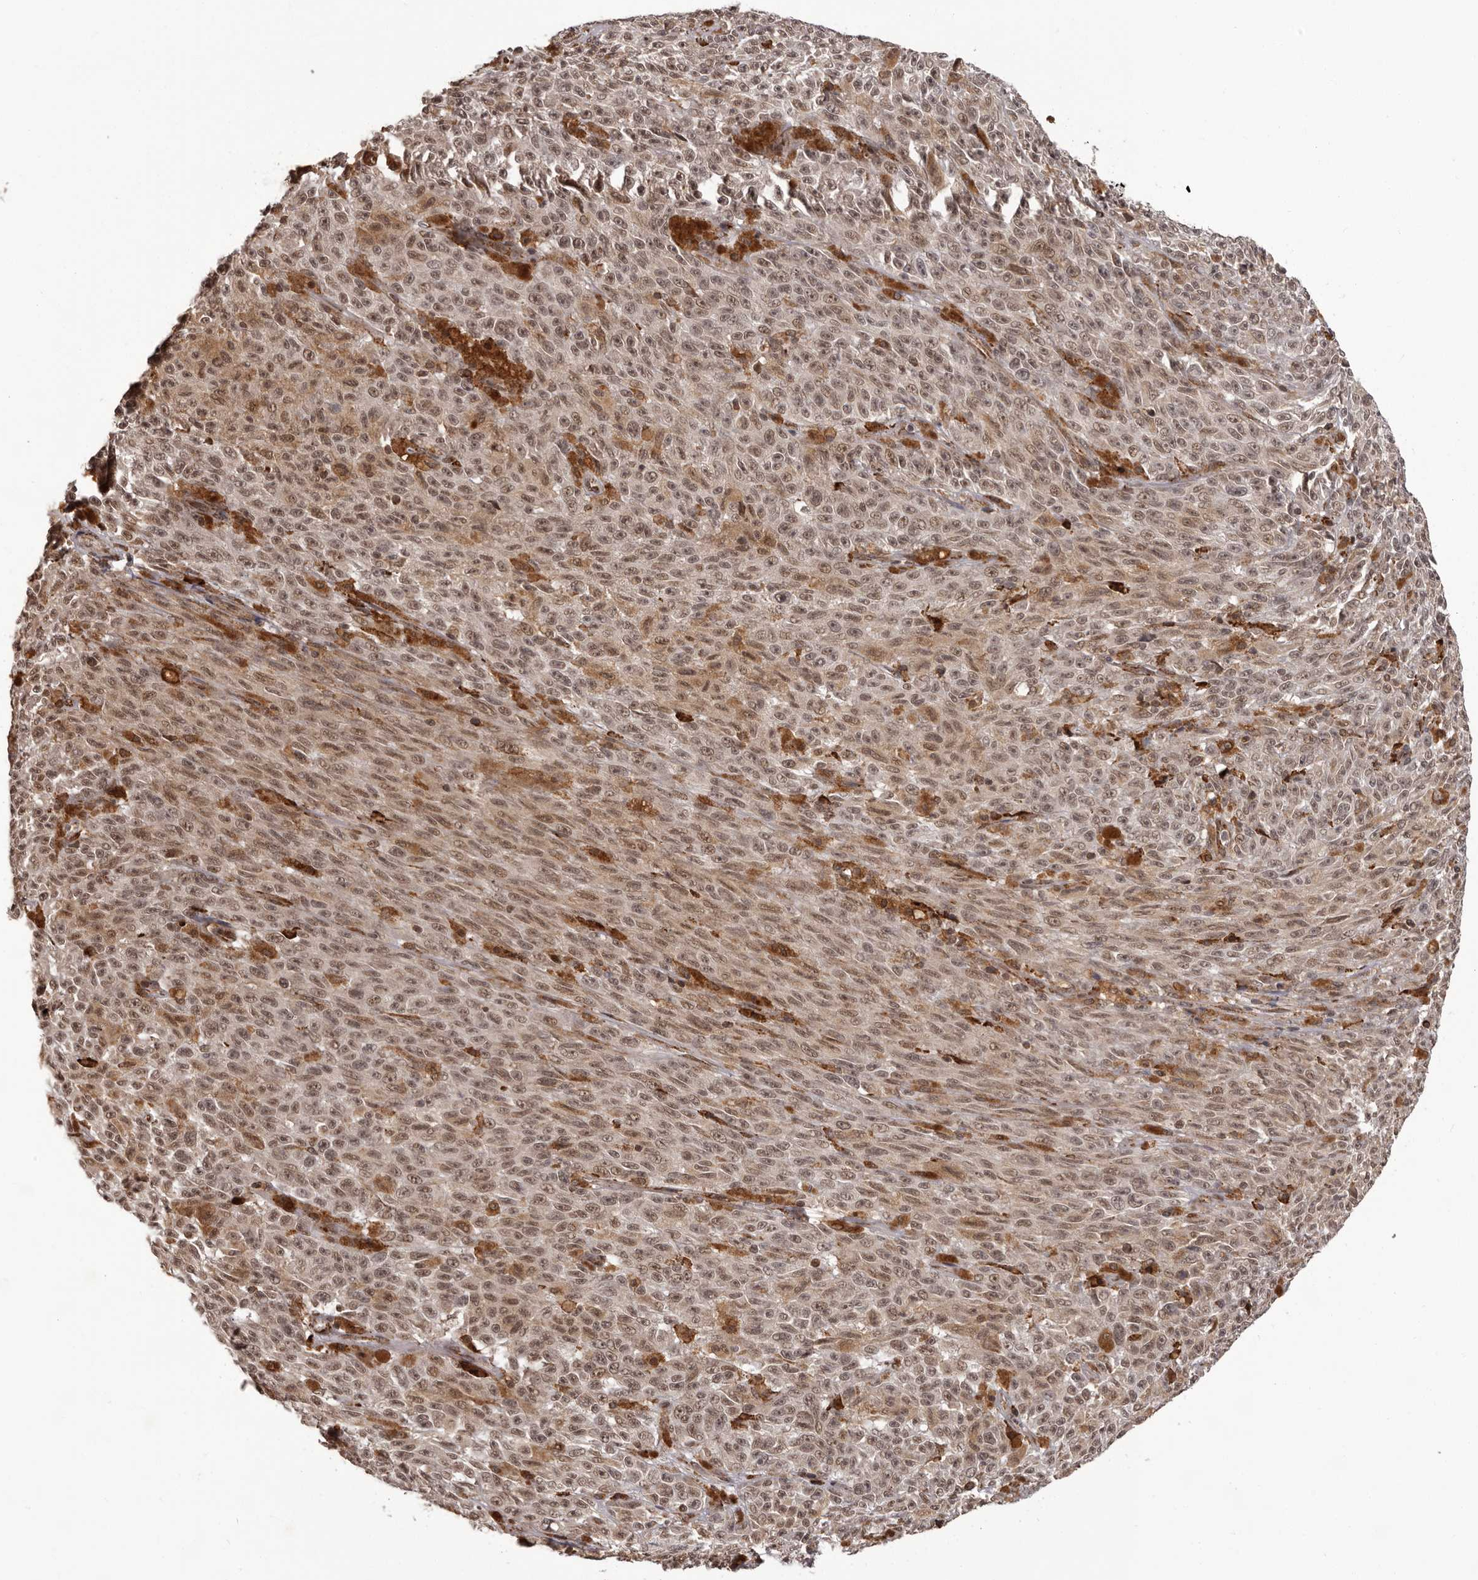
{"staining": {"intensity": "moderate", "quantity": ">75%", "location": "nuclear"}, "tissue": "melanoma", "cell_type": "Tumor cells", "image_type": "cancer", "snomed": [{"axis": "morphology", "description": "Malignant melanoma, NOS"}, {"axis": "topography", "description": "Skin"}], "caption": "A photomicrograph showing moderate nuclear positivity in about >75% of tumor cells in malignant melanoma, as visualized by brown immunohistochemical staining.", "gene": "IL32", "patient": {"sex": "female", "age": 82}}